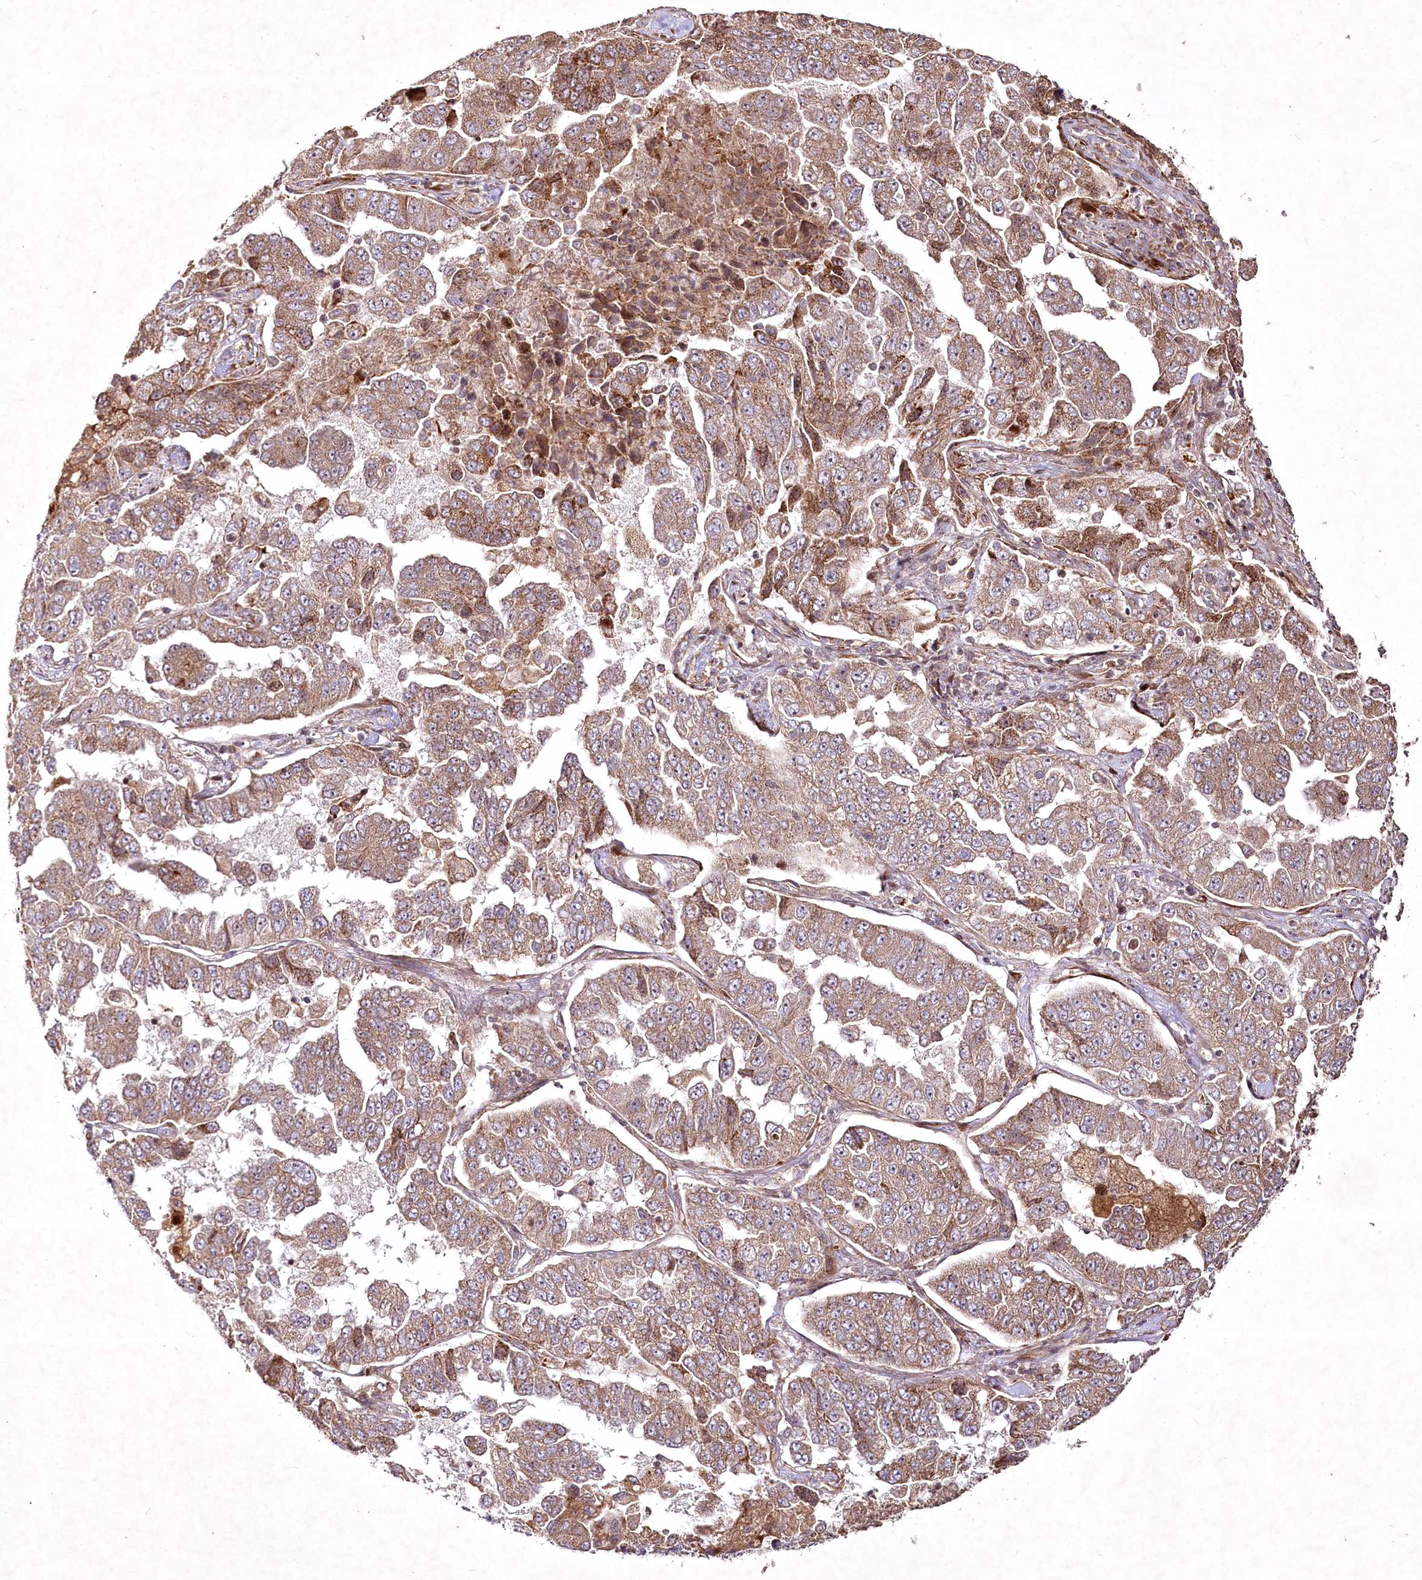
{"staining": {"intensity": "moderate", "quantity": ">75%", "location": "cytoplasmic/membranous"}, "tissue": "lung cancer", "cell_type": "Tumor cells", "image_type": "cancer", "snomed": [{"axis": "morphology", "description": "Adenocarcinoma, NOS"}, {"axis": "topography", "description": "Lung"}], "caption": "Moderate cytoplasmic/membranous protein expression is identified in approximately >75% of tumor cells in lung cancer.", "gene": "PSTK", "patient": {"sex": "female", "age": 51}}